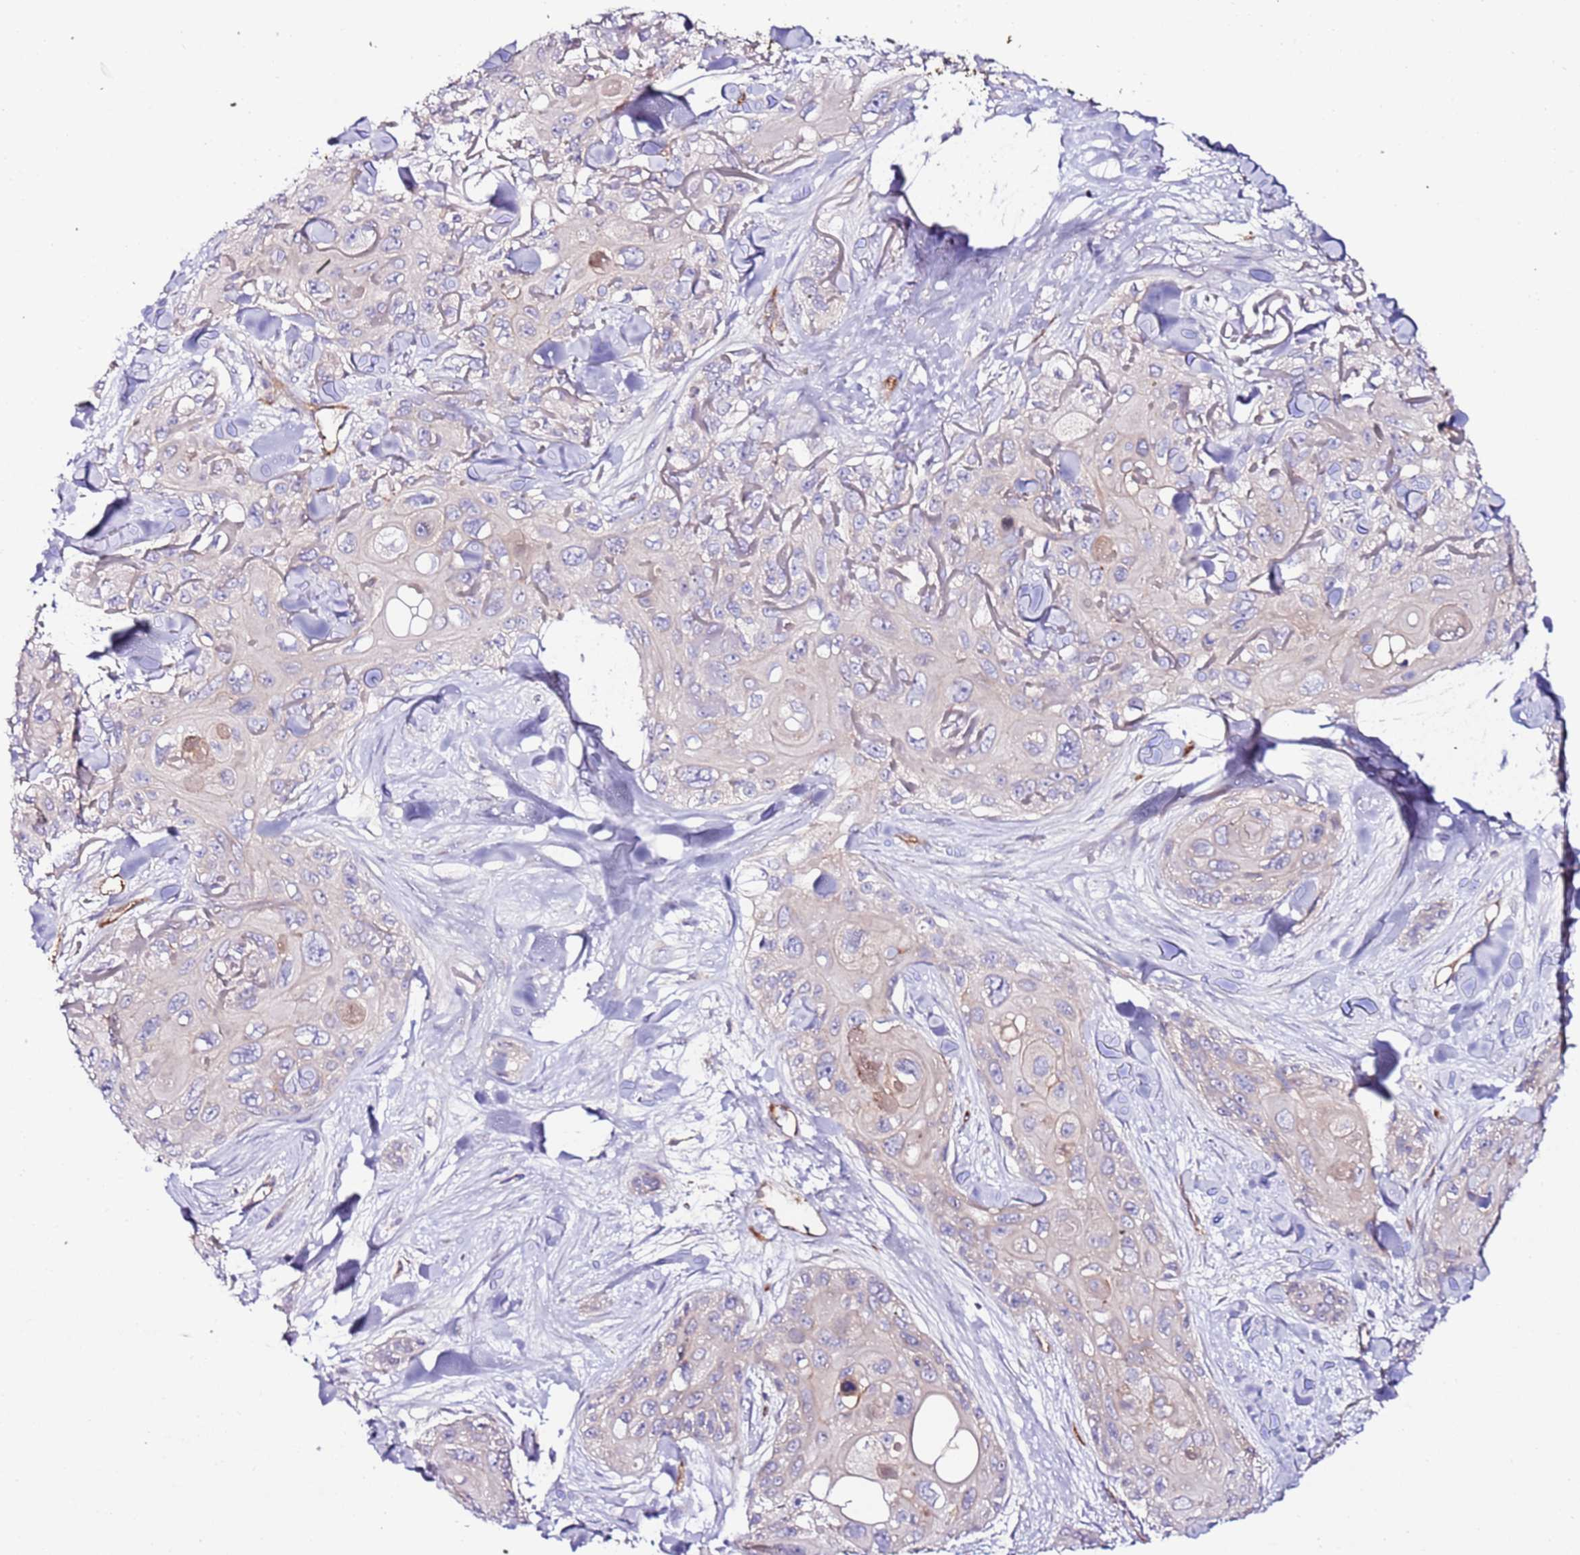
{"staining": {"intensity": "negative", "quantity": "none", "location": "none"}, "tissue": "skin cancer", "cell_type": "Tumor cells", "image_type": "cancer", "snomed": [{"axis": "morphology", "description": "Normal tissue, NOS"}, {"axis": "morphology", "description": "Squamous cell carcinoma, NOS"}, {"axis": "topography", "description": "Skin"}], "caption": "Image shows no protein staining in tumor cells of skin squamous cell carcinoma tissue. (Immunohistochemistry (ihc), brightfield microscopy, high magnification).", "gene": "FLVCR1", "patient": {"sex": "male", "age": 72}}